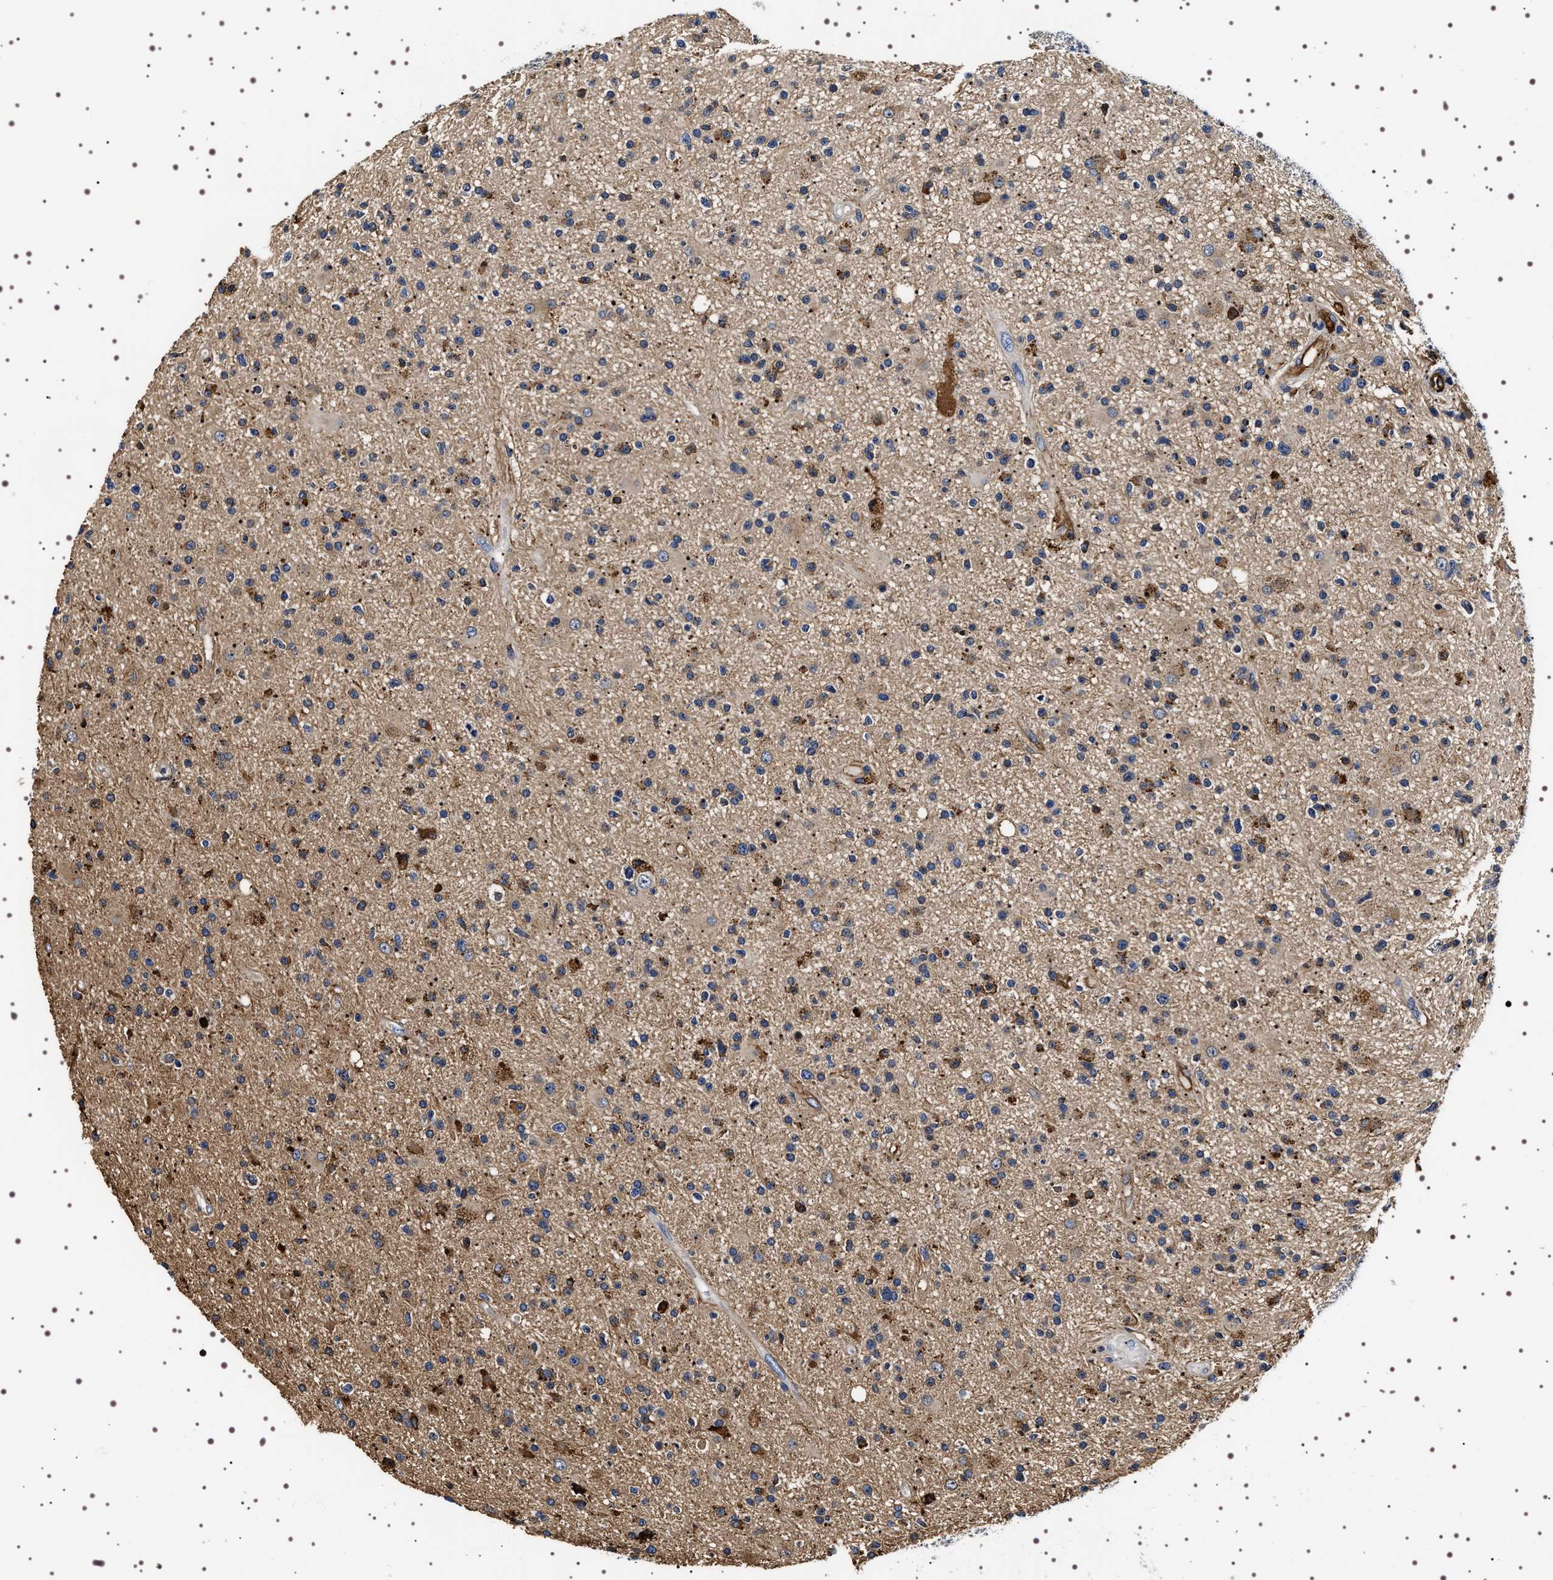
{"staining": {"intensity": "moderate", "quantity": "<25%", "location": "cytoplasmic/membranous"}, "tissue": "glioma", "cell_type": "Tumor cells", "image_type": "cancer", "snomed": [{"axis": "morphology", "description": "Glioma, malignant, High grade"}, {"axis": "topography", "description": "Brain"}], "caption": "IHC staining of glioma, which reveals low levels of moderate cytoplasmic/membranous staining in about <25% of tumor cells indicating moderate cytoplasmic/membranous protein expression. The staining was performed using DAB (brown) for protein detection and nuclei were counterstained in hematoxylin (blue).", "gene": "ALPL", "patient": {"sex": "male", "age": 33}}